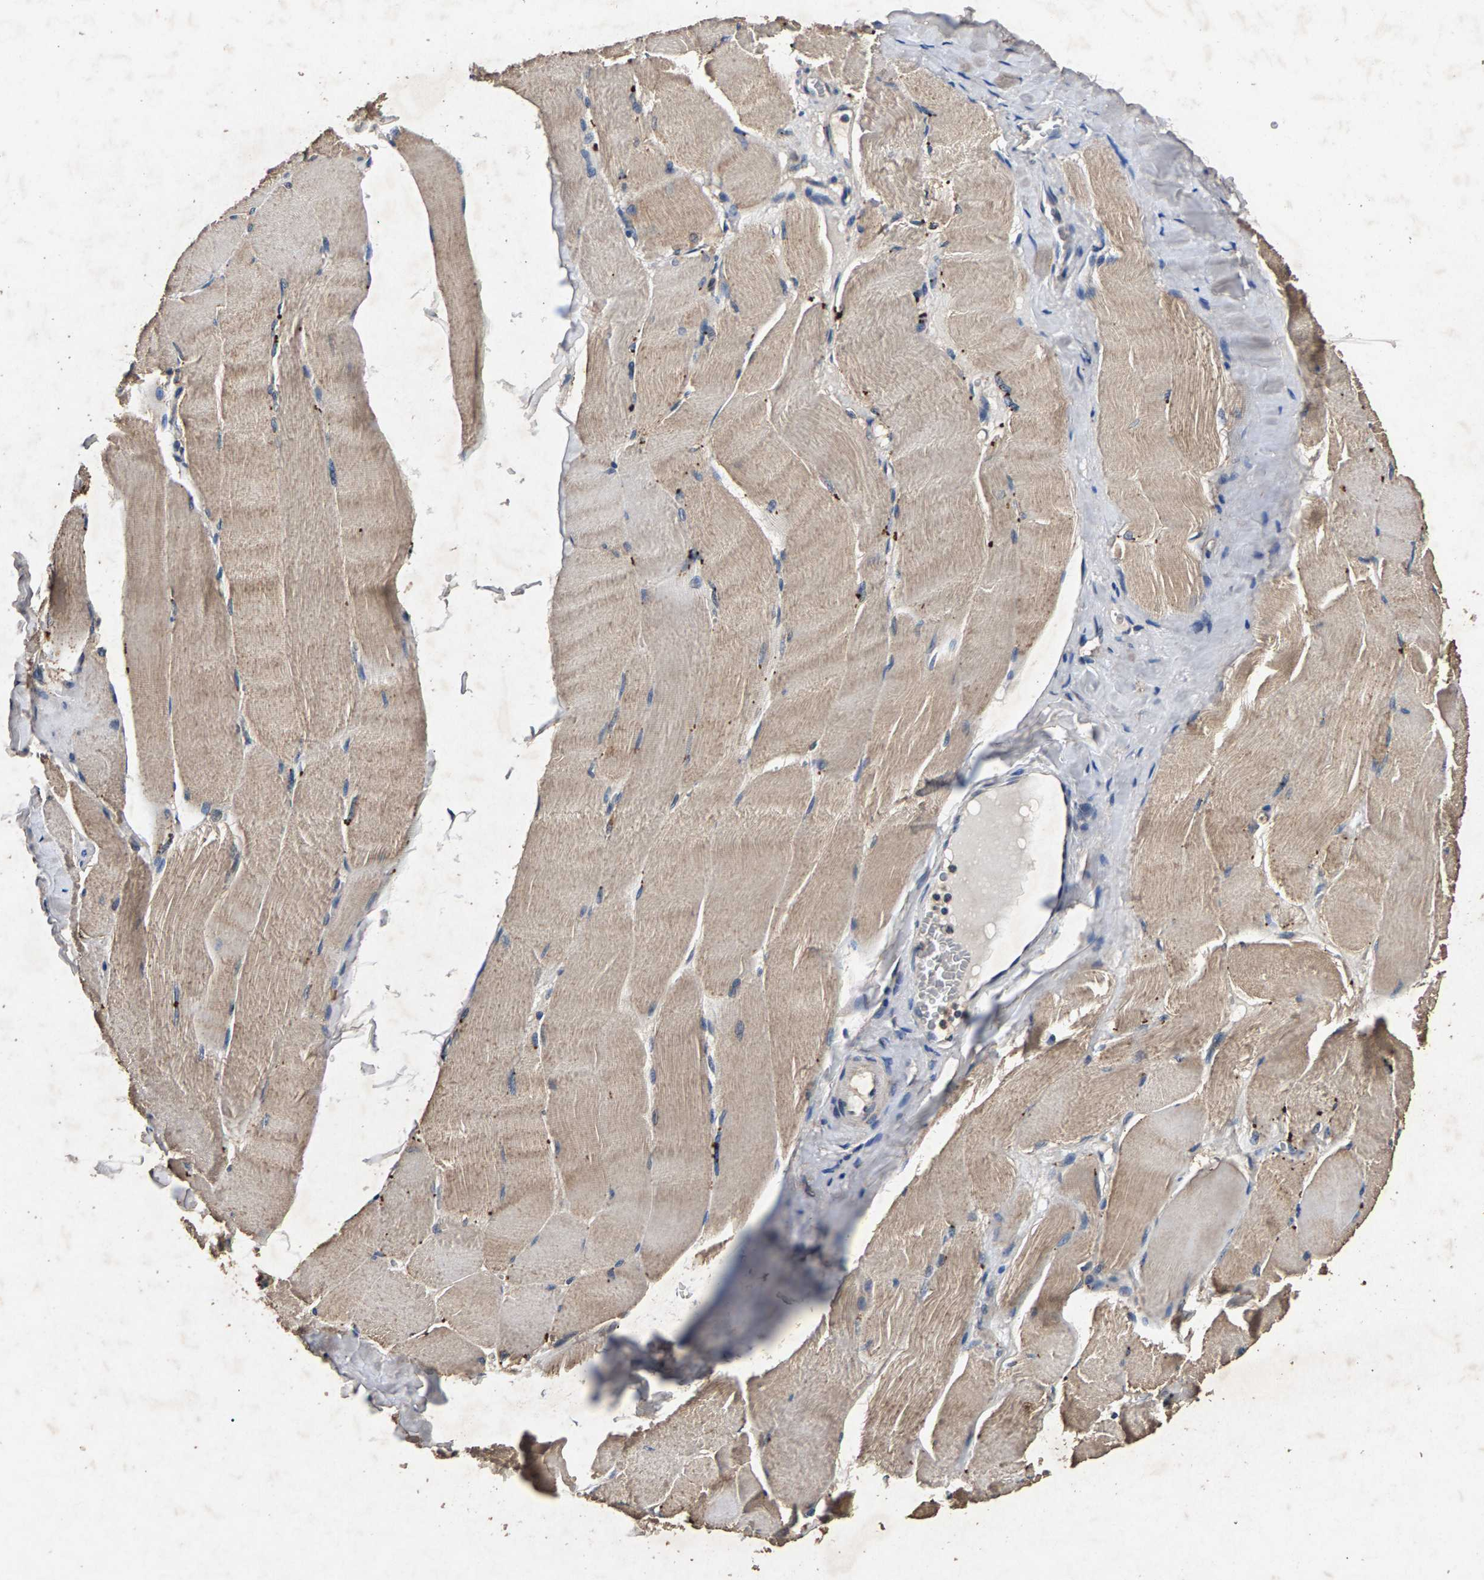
{"staining": {"intensity": "weak", "quantity": ">75%", "location": "cytoplasmic/membranous"}, "tissue": "skeletal muscle", "cell_type": "Myocytes", "image_type": "normal", "snomed": [{"axis": "morphology", "description": "Normal tissue, NOS"}, {"axis": "morphology", "description": "Squamous cell carcinoma, NOS"}, {"axis": "topography", "description": "Skeletal muscle"}], "caption": "IHC photomicrograph of normal skeletal muscle: human skeletal muscle stained using IHC shows low levels of weak protein expression localized specifically in the cytoplasmic/membranous of myocytes, appearing as a cytoplasmic/membranous brown color.", "gene": "PPP1CC", "patient": {"sex": "male", "age": 51}}